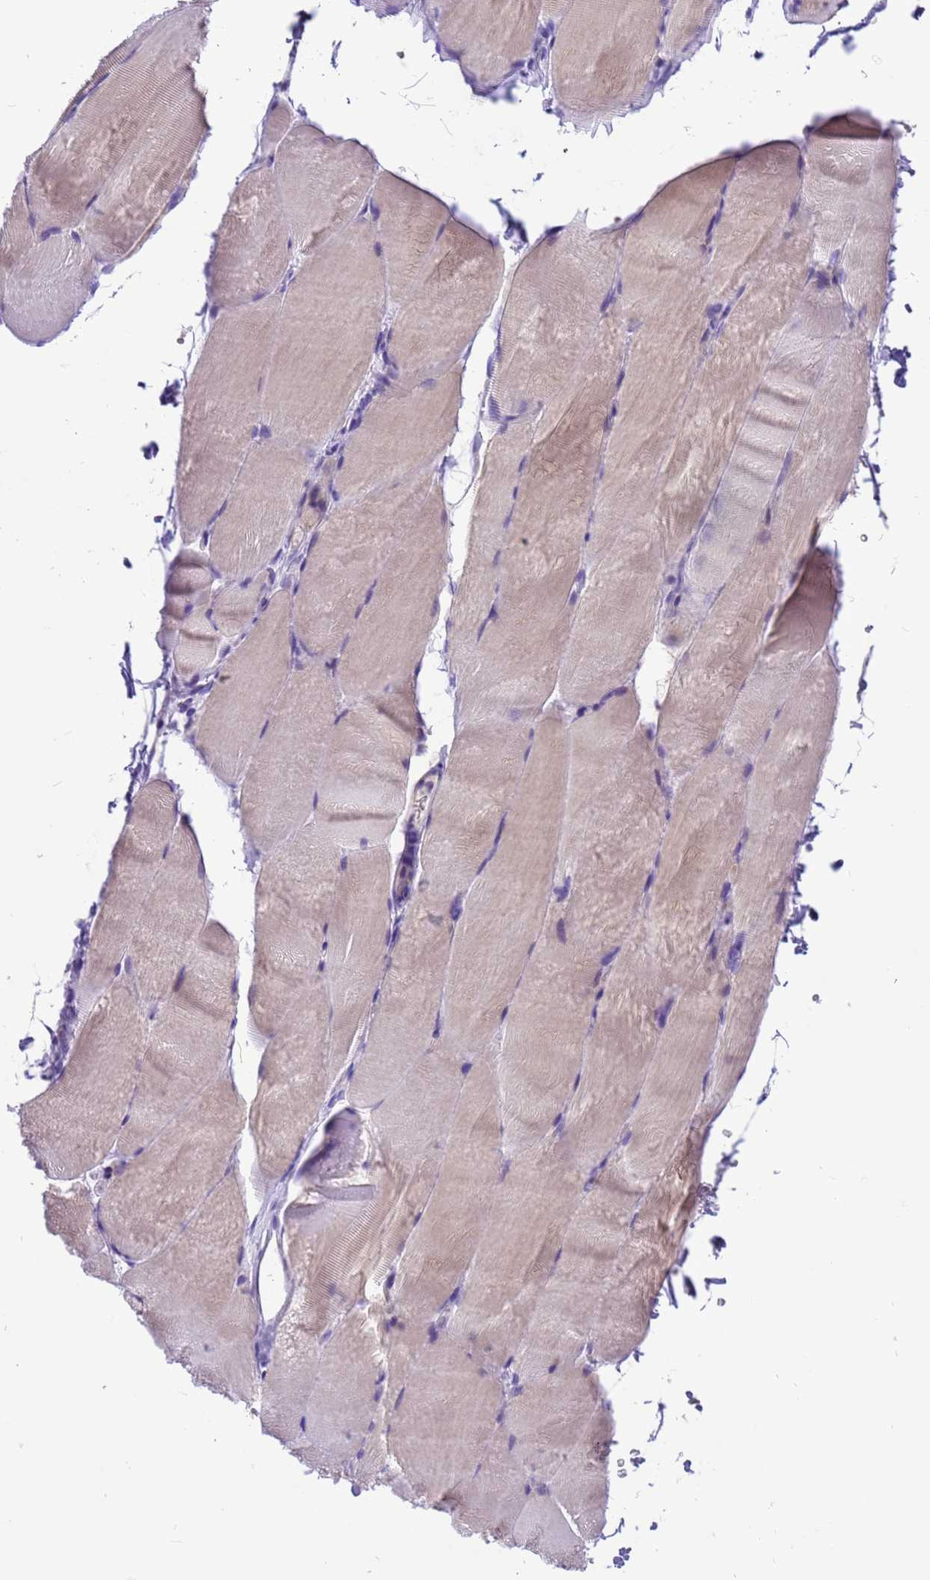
{"staining": {"intensity": "negative", "quantity": "none", "location": "none"}, "tissue": "skeletal muscle", "cell_type": "Myocytes", "image_type": "normal", "snomed": [{"axis": "morphology", "description": "Normal tissue, NOS"}, {"axis": "topography", "description": "Skeletal muscle"}, {"axis": "topography", "description": "Parathyroid gland"}], "caption": "Myocytes are negative for protein expression in benign human skeletal muscle. The staining was performed using DAB to visualize the protein expression in brown, while the nuclei were stained in blue with hematoxylin (Magnification: 20x).", "gene": "PIEZO2", "patient": {"sex": "female", "age": 37}}